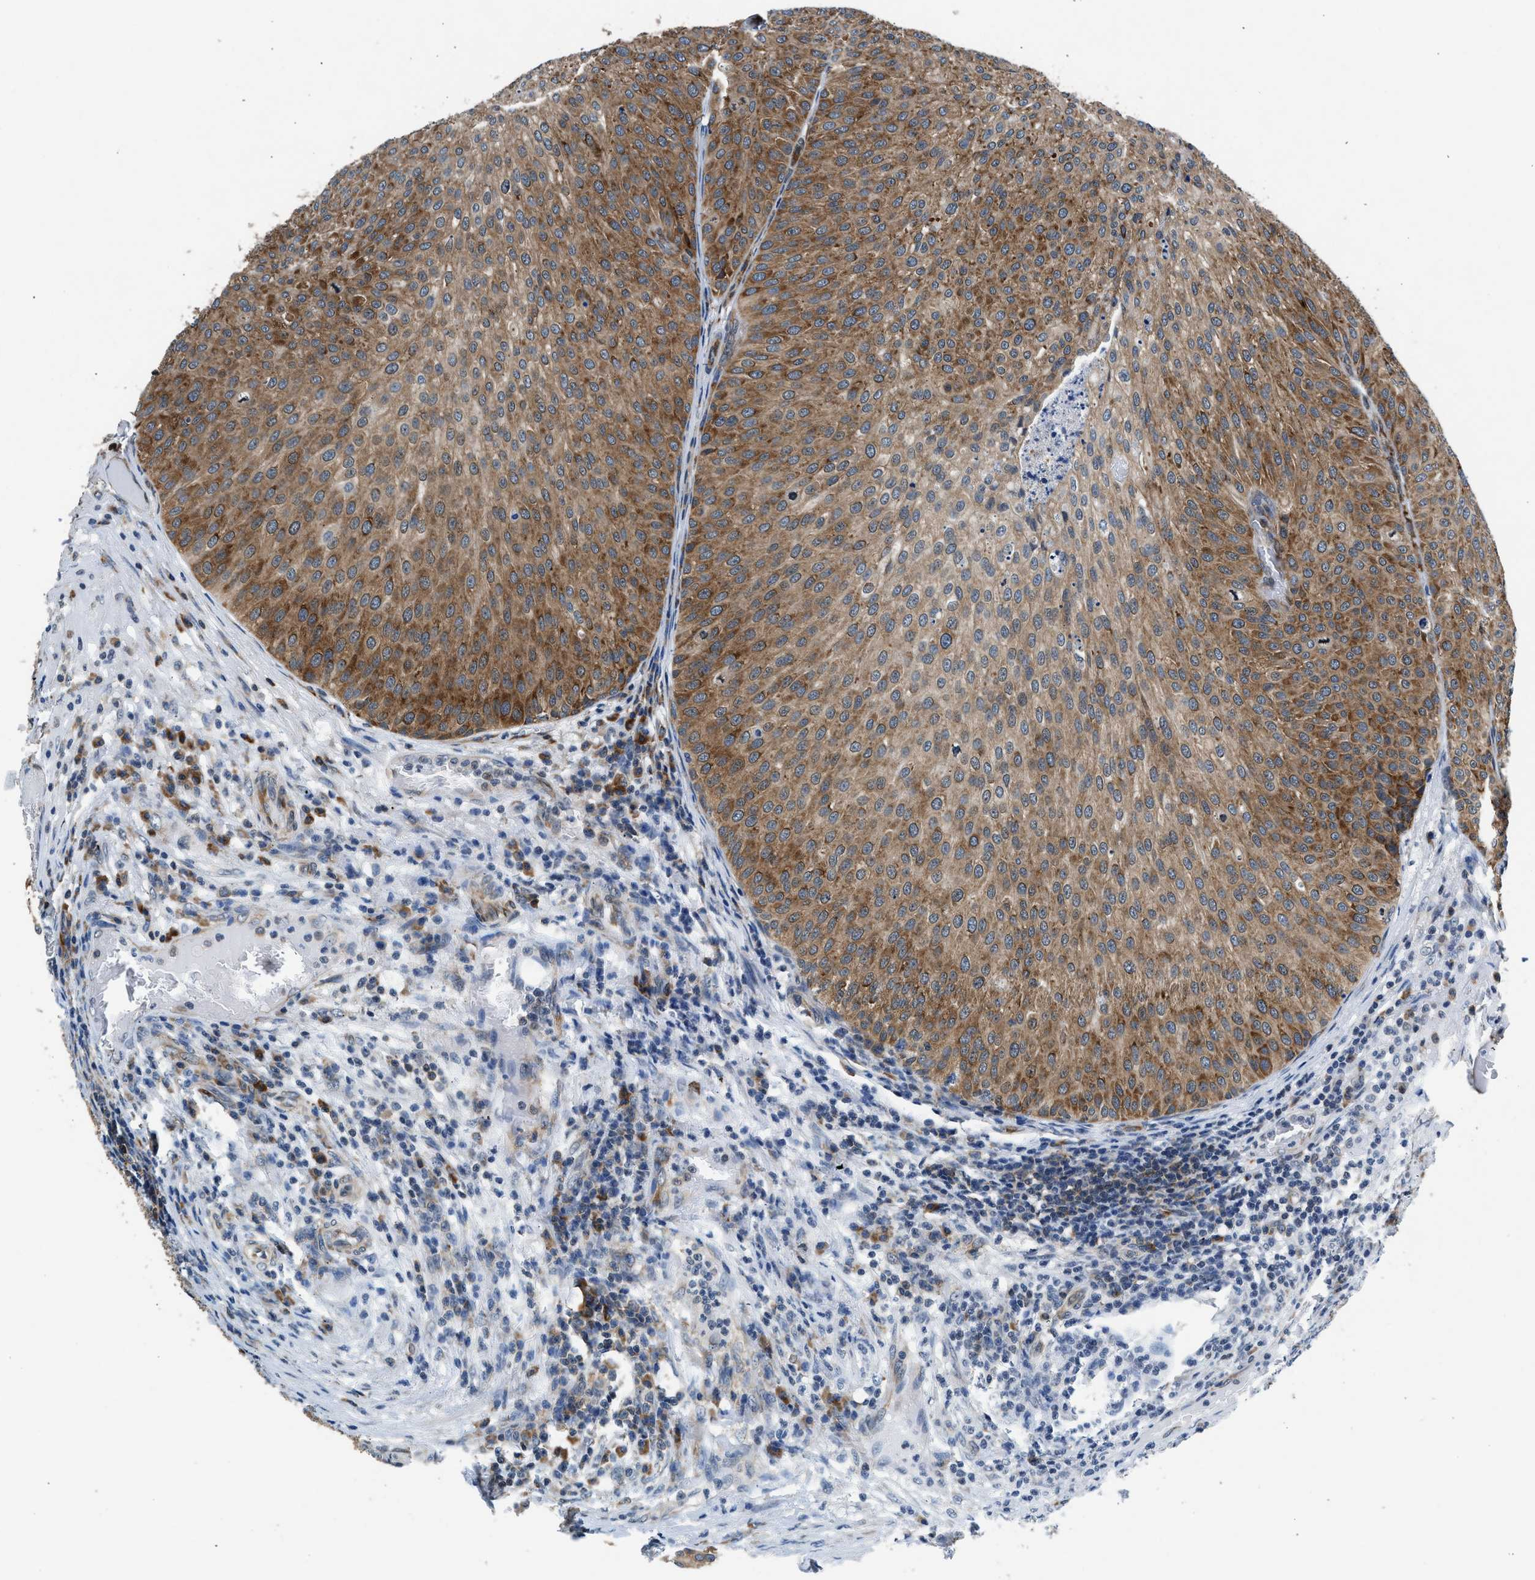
{"staining": {"intensity": "moderate", "quantity": ">75%", "location": "cytoplasmic/membranous"}, "tissue": "urothelial cancer", "cell_type": "Tumor cells", "image_type": "cancer", "snomed": [{"axis": "morphology", "description": "Urothelial carcinoma, Low grade"}, {"axis": "topography", "description": "Smooth muscle"}, {"axis": "topography", "description": "Urinary bladder"}], "caption": "Low-grade urothelial carcinoma was stained to show a protein in brown. There is medium levels of moderate cytoplasmic/membranous staining in about >75% of tumor cells. The protein of interest is shown in brown color, while the nuclei are stained blue.", "gene": "PA2G4", "patient": {"sex": "male", "age": 60}}